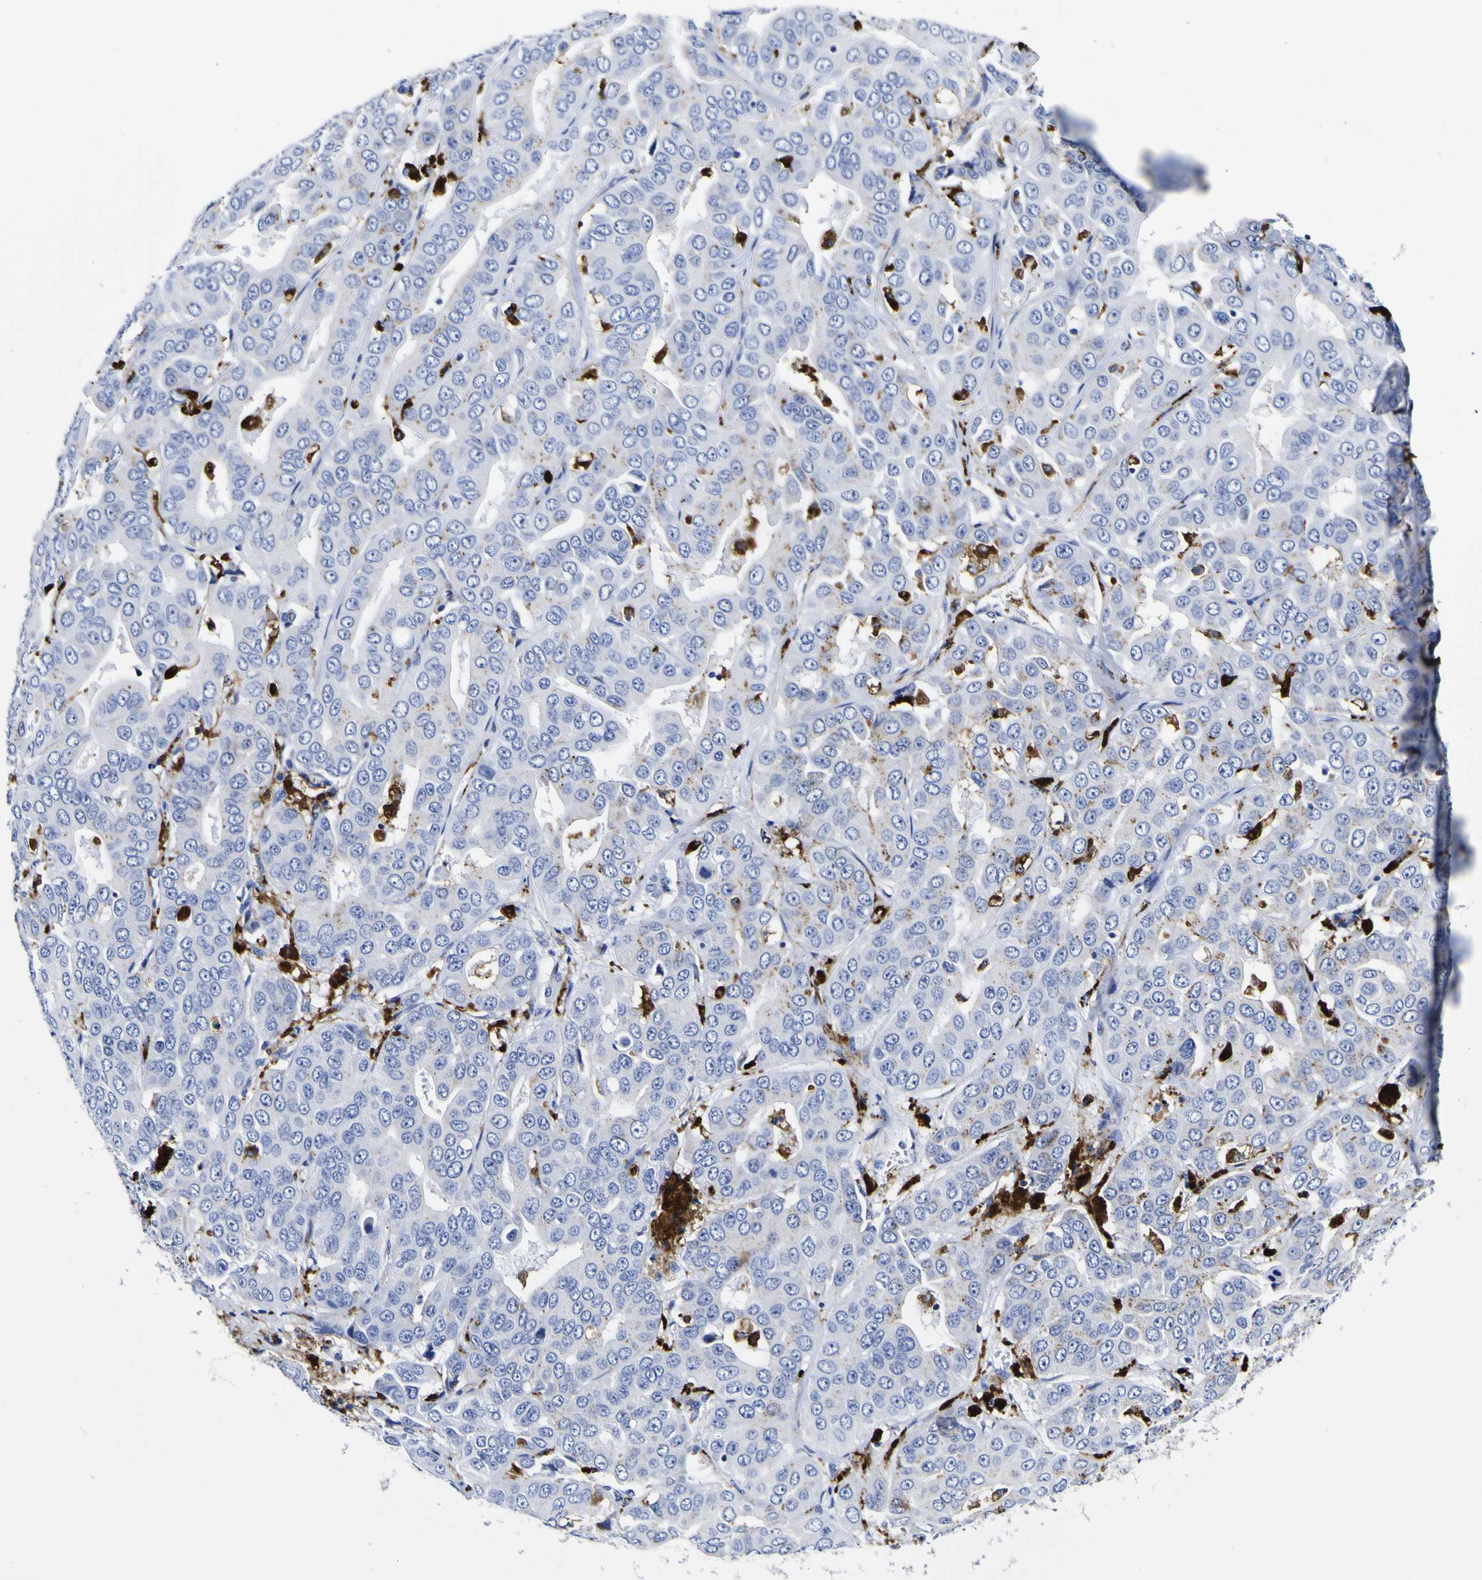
{"staining": {"intensity": "strong", "quantity": "<25%", "location": "cytoplasmic/membranous"}, "tissue": "liver cancer", "cell_type": "Tumor cells", "image_type": "cancer", "snomed": [{"axis": "morphology", "description": "Cholangiocarcinoma"}, {"axis": "topography", "description": "Liver"}], "caption": "Strong cytoplasmic/membranous protein expression is present in about <25% of tumor cells in cholangiocarcinoma (liver).", "gene": "HLA-DQA1", "patient": {"sex": "female", "age": 52}}